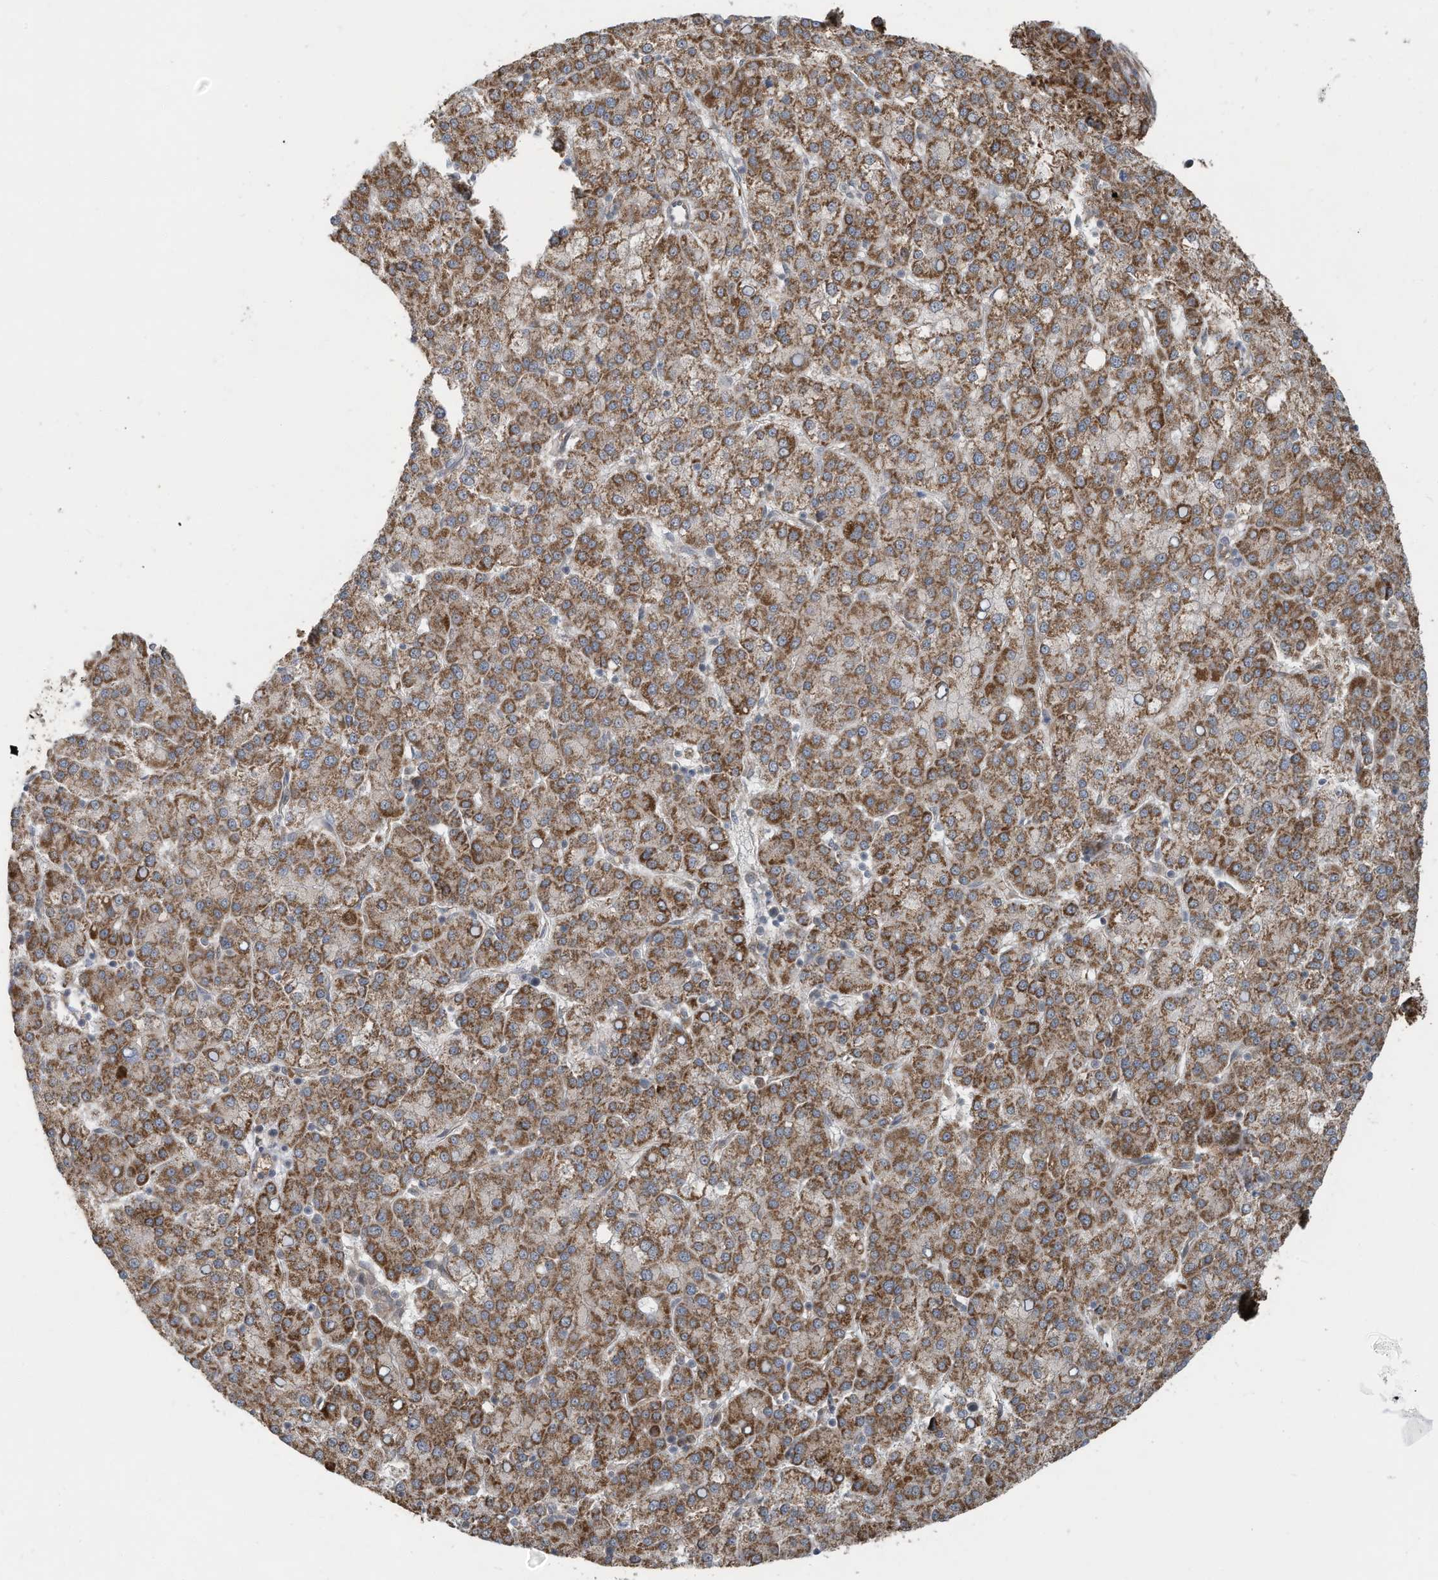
{"staining": {"intensity": "strong", "quantity": ">75%", "location": "cytoplasmic/membranous"}, "tissue": "liver cancer", "cell_type": "Tumor cells", "image_type": "cancer", "snomed": [{"axis": "morphology", "description": "Carcinoma, Hepatocellular, NOS"}, {"axis": "topography", "description": "Liver"}], "caption": "High-magnification brightfield microscopy of hepatocellular carcinoma (liver) stained with DAB (3,3'-diaminobenzidine) (brown) and counterstained with hematoxylin (blue). tumor cells exhibit strong cytoplasmic/membranous expression is appreciated in about>75% of cells. (DAB IHC, brown staining for protein, blue staining for nuclei).", "gene": "ERI2", "patient": {"sex": "female", "age": 58}}